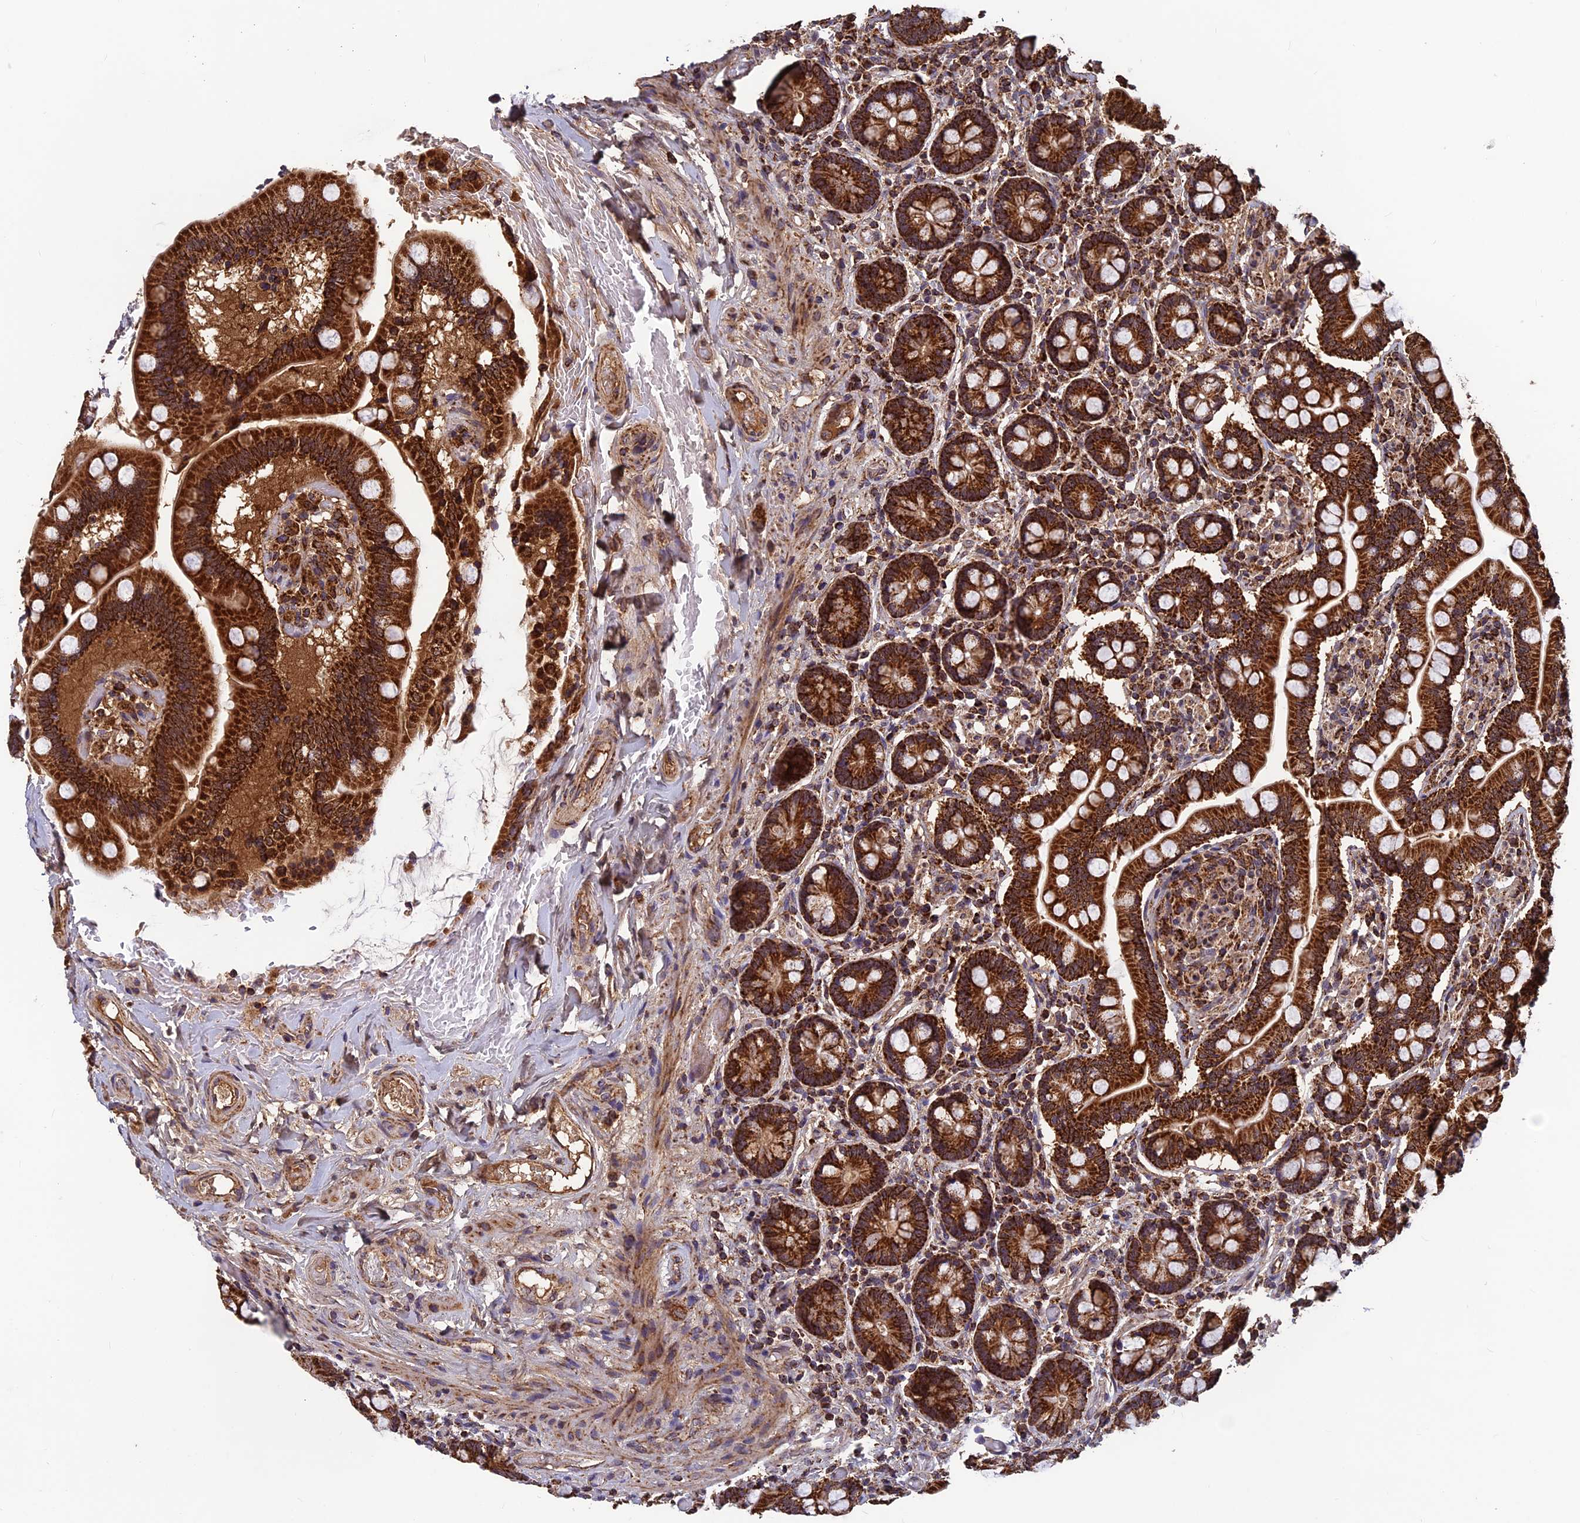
{"staining": {"intensity": "strong", "quantity": ">75%", "location": "cytoplasmic/membranous"}, "tissue": "small intestine", "cell_type": "Glandular cells", "image_type": "normal", "snomed": [{"axis": "morphology", "description": "Normal tissue, NOS"}, {"axis": "topography", "description": "Small intestine"}], "caption": "Immunohistochemical staining of normal human small intestine displays >75% levels of strong cytoplasmic/membranous protein positivity in approximately >75% of glandular cells. (DAB (3,3'-diaminobenzidine) = brown stain, brightfield microscopy at high magnification).", "gene": "CCDC15", "patient": {"sex": "female", "age": 64}}